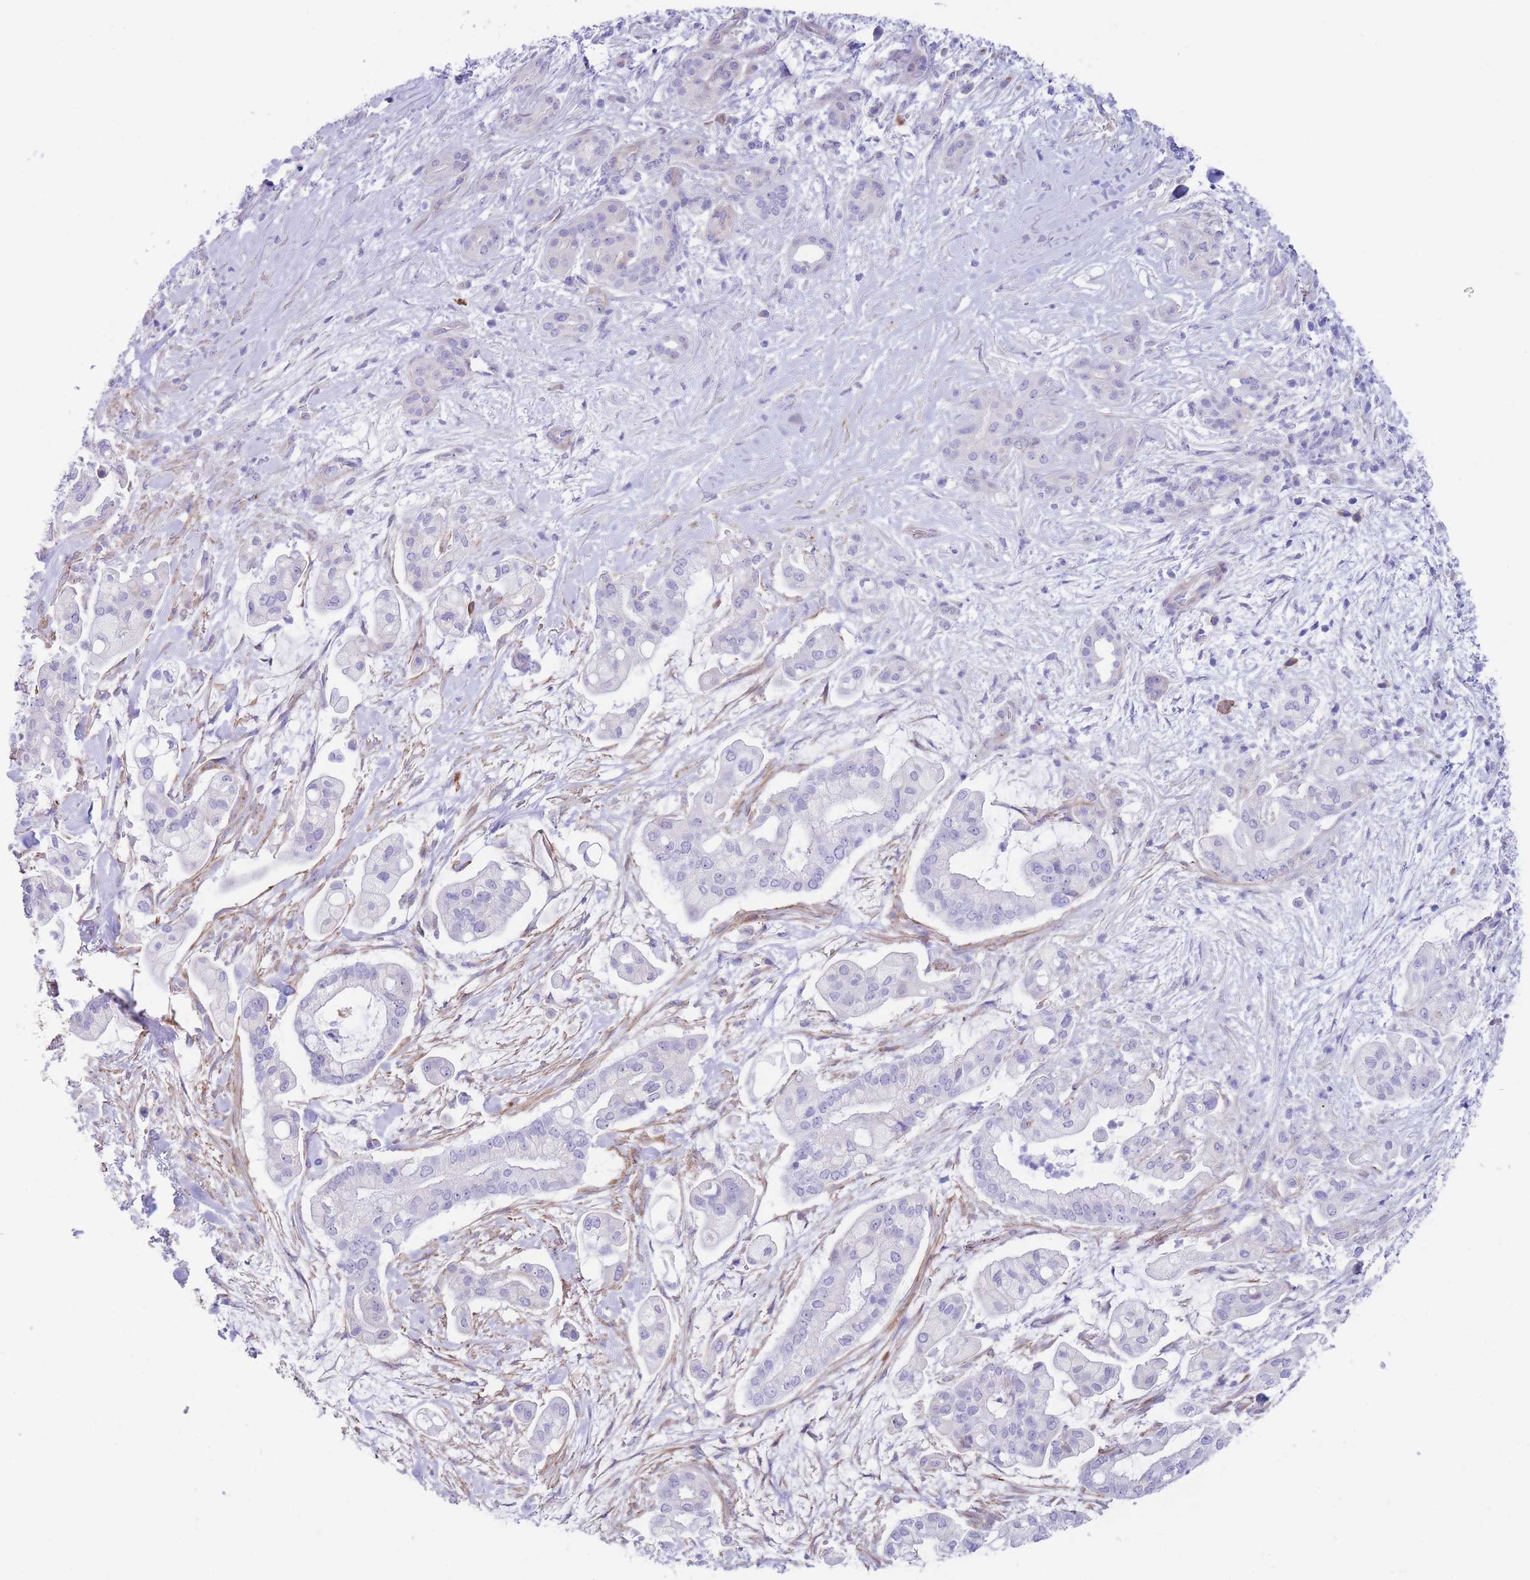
{"staining": {"intensity": "negative", "quantity": "none", "location": "none"}, "tissue": "pancreatic cancer", "cell_type": "Tumor cells", "image_type": "cancer", "snomed": [{"axis": "morphology", "description": "Adenocarcinoma, NOS"}, {"axis": "topography", "description": "Pancreas"}], "caption": "Immunohistochemistry of adenocarcinoma (pancreatic) shows no expression in tumor cells.", "gene": "DET1", "patient": {"sex": "female", "age": 69}}